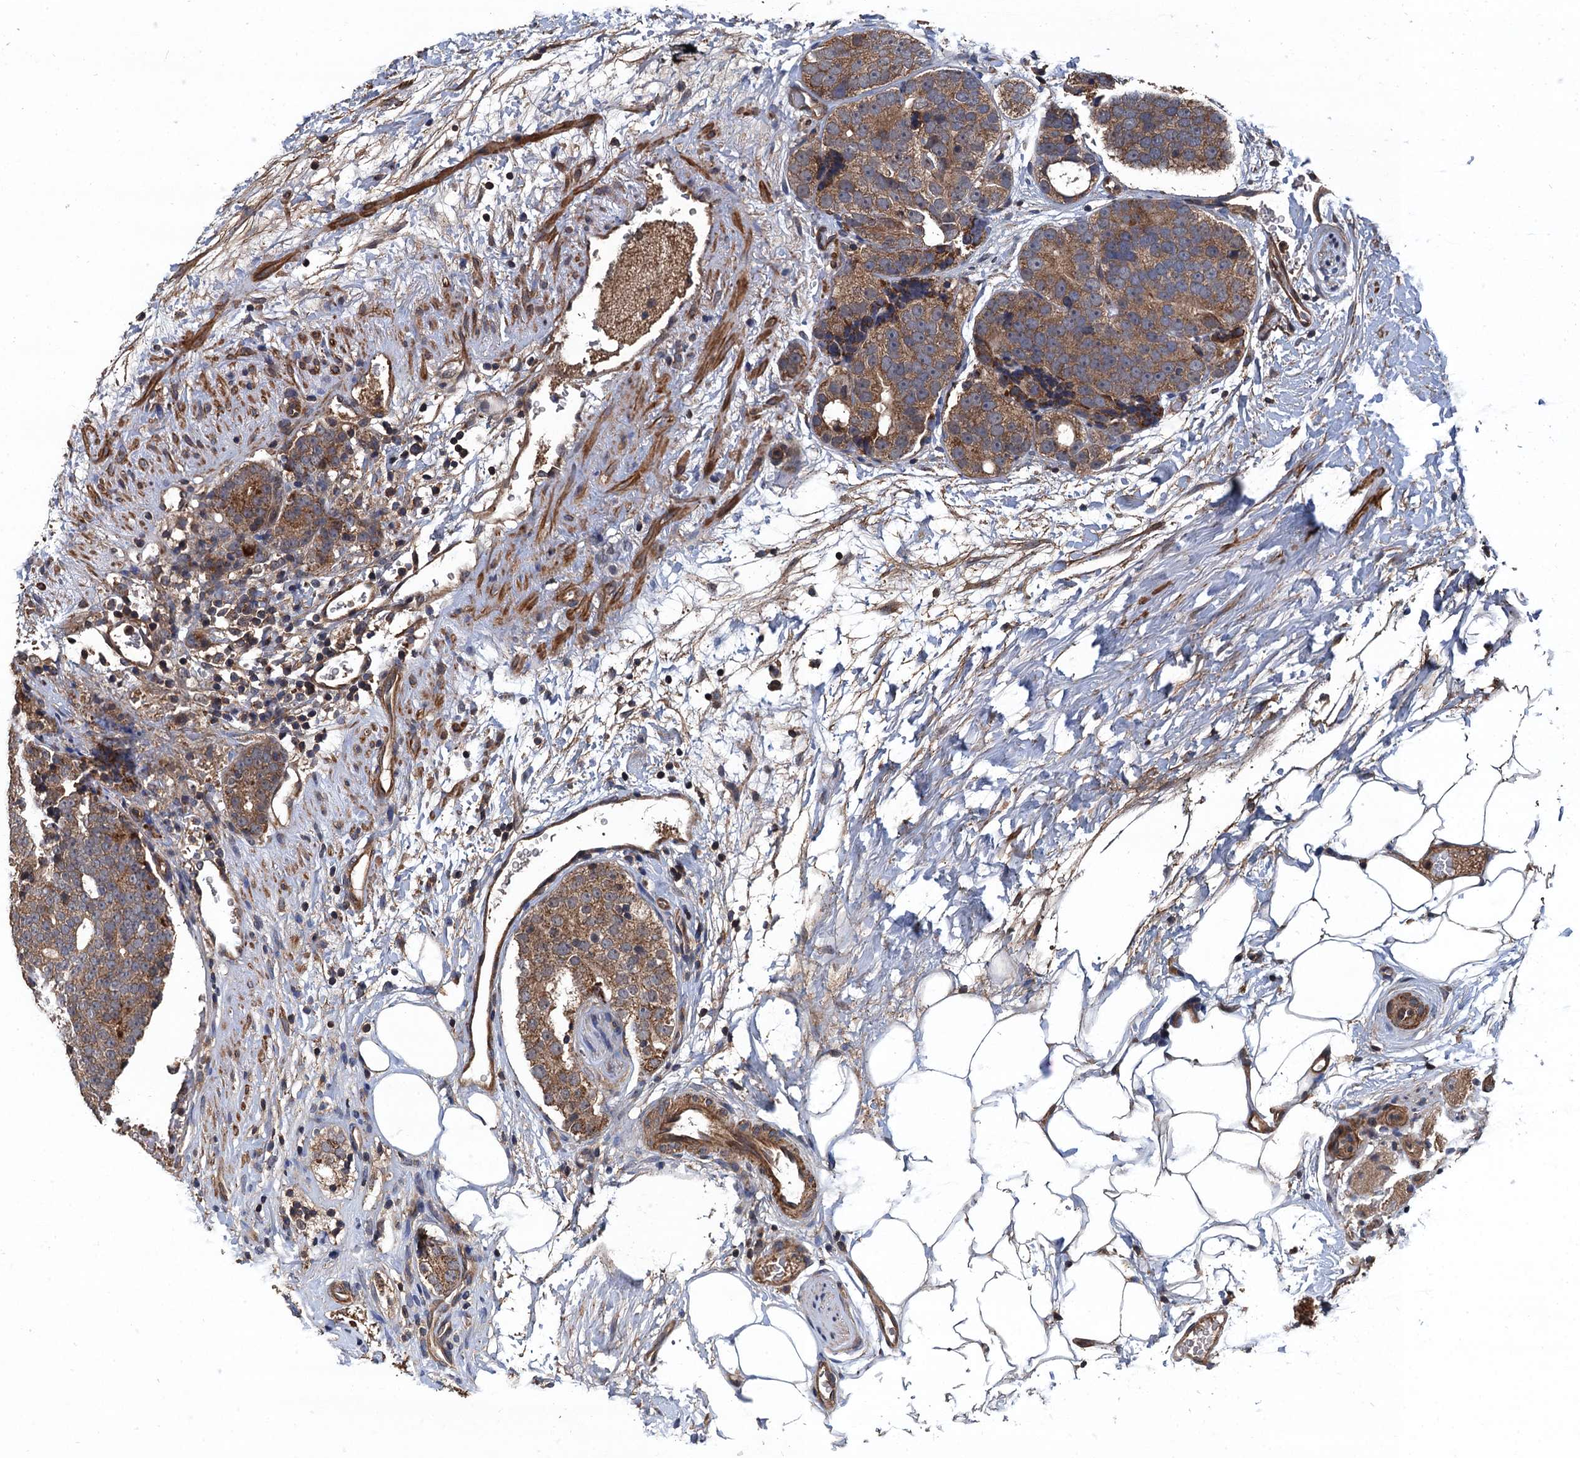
{"staining": {"intensity": "moderate", "quantity": ">75%", "location": "cytoplasmic/membranous"}, "tissue": "prostate cancer", "cell_type": "Tumor cells", "image_type": "cancer", "snomed": [{"axis": "morphology", "description": "Adenocarcinoma, High grade"}, {"axis": "topography", "description": "Prostate"}], "caption": "Protein expression analysis of human prostate cancer (adenocarcinoma (high-grade)) reveals moderate cytoplasmic/membranous positivity in about >75% of tumor cells.", "gene": "PPP4R1", "patient": {"sex": "male", "age": 56}}